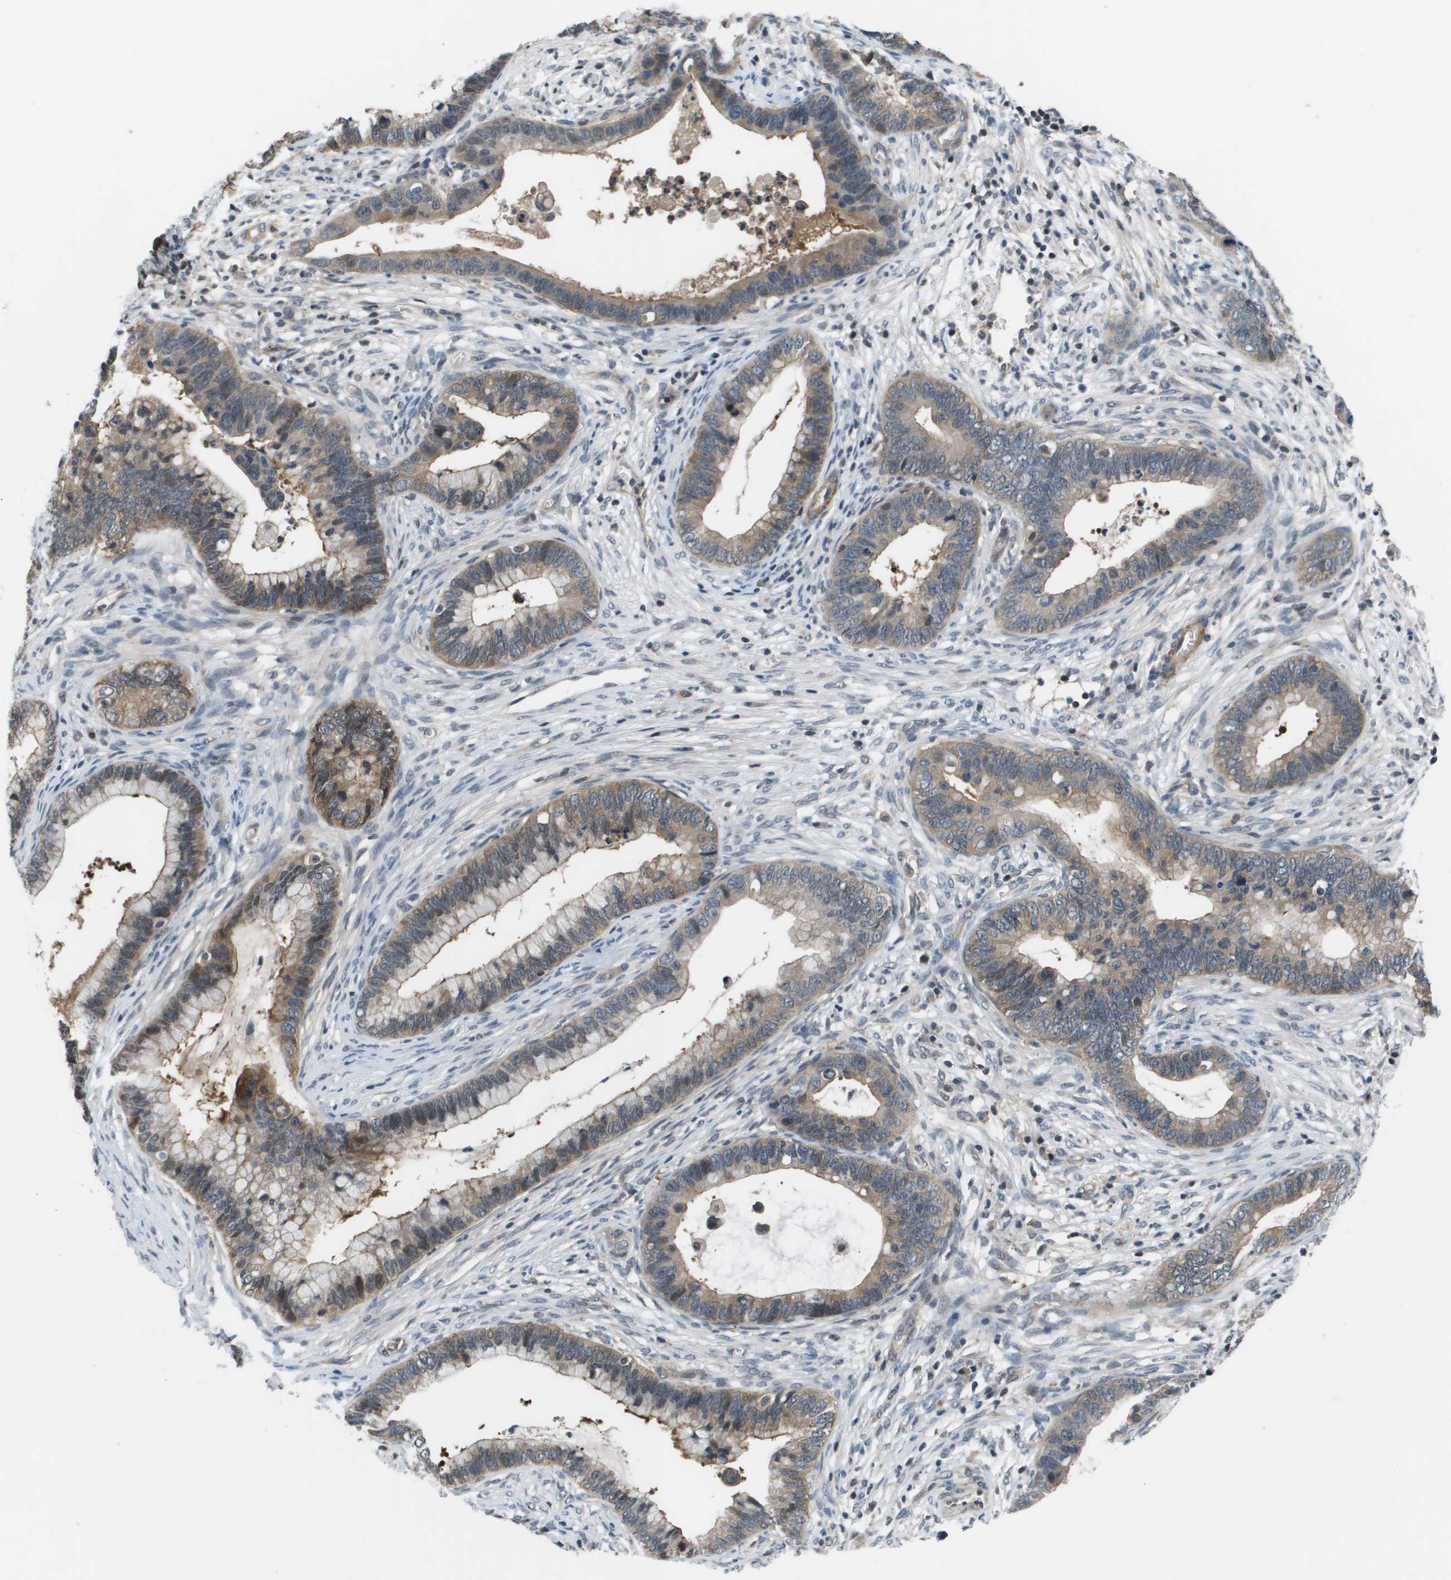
{"staining": {"intensity": "weak", "quantity": ">75%", "location": "cytoplasmic/membranous"}, "tissue": "cervical cancer", "cell_type": "Tumor cells", "image_type": "cancer", "snomed": [{"axis": "morphology", "description": "Adenocarcinoma, NOS"}, {"axis": "topography", "description": "Cervix"}], "caption": "Human cervical cancer stained with a brown dye displays weak cytoplasmic/membranous positive expression in approximately >75% of tumor cells.", "gene": "ENPP5", "patient": {"sex": "female", "age": 44}}